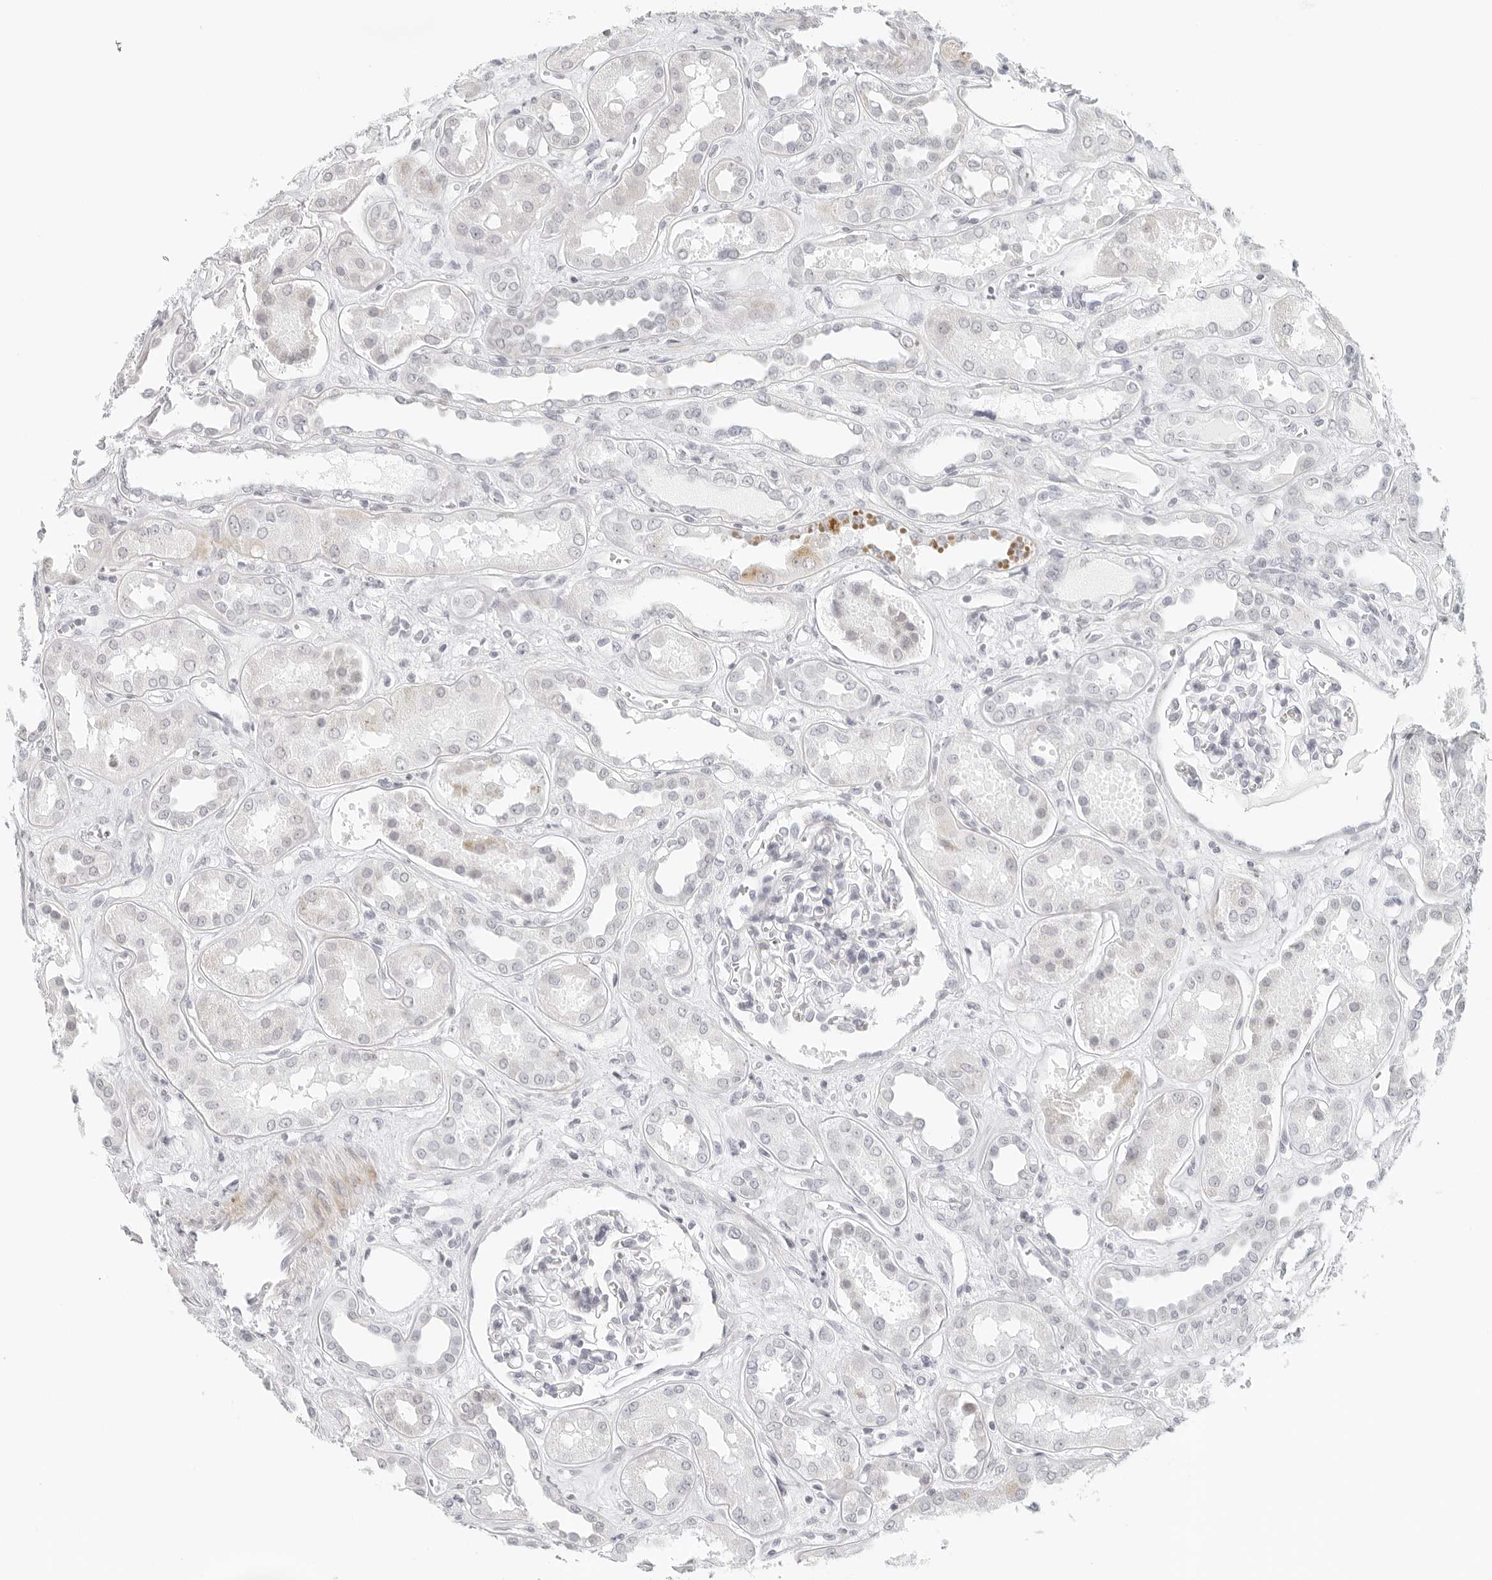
{"staining": {"intensity": "negative", "quantity": "none", "location": "none"}, "tissue": "kidney", "cell_type": "Cells in glomeruli", "image_type": "normal", "snomed": [{"axis": "morphology", "description": "Normal tissue, NOS"}, {"axis": "topography", "description": "Kidney"}], "caption": "The image reveals no significant staining in cells in glomeruli of kidney.", "gene": "RPS6KC1", "patient": {"sex": "male", "age": 59}}